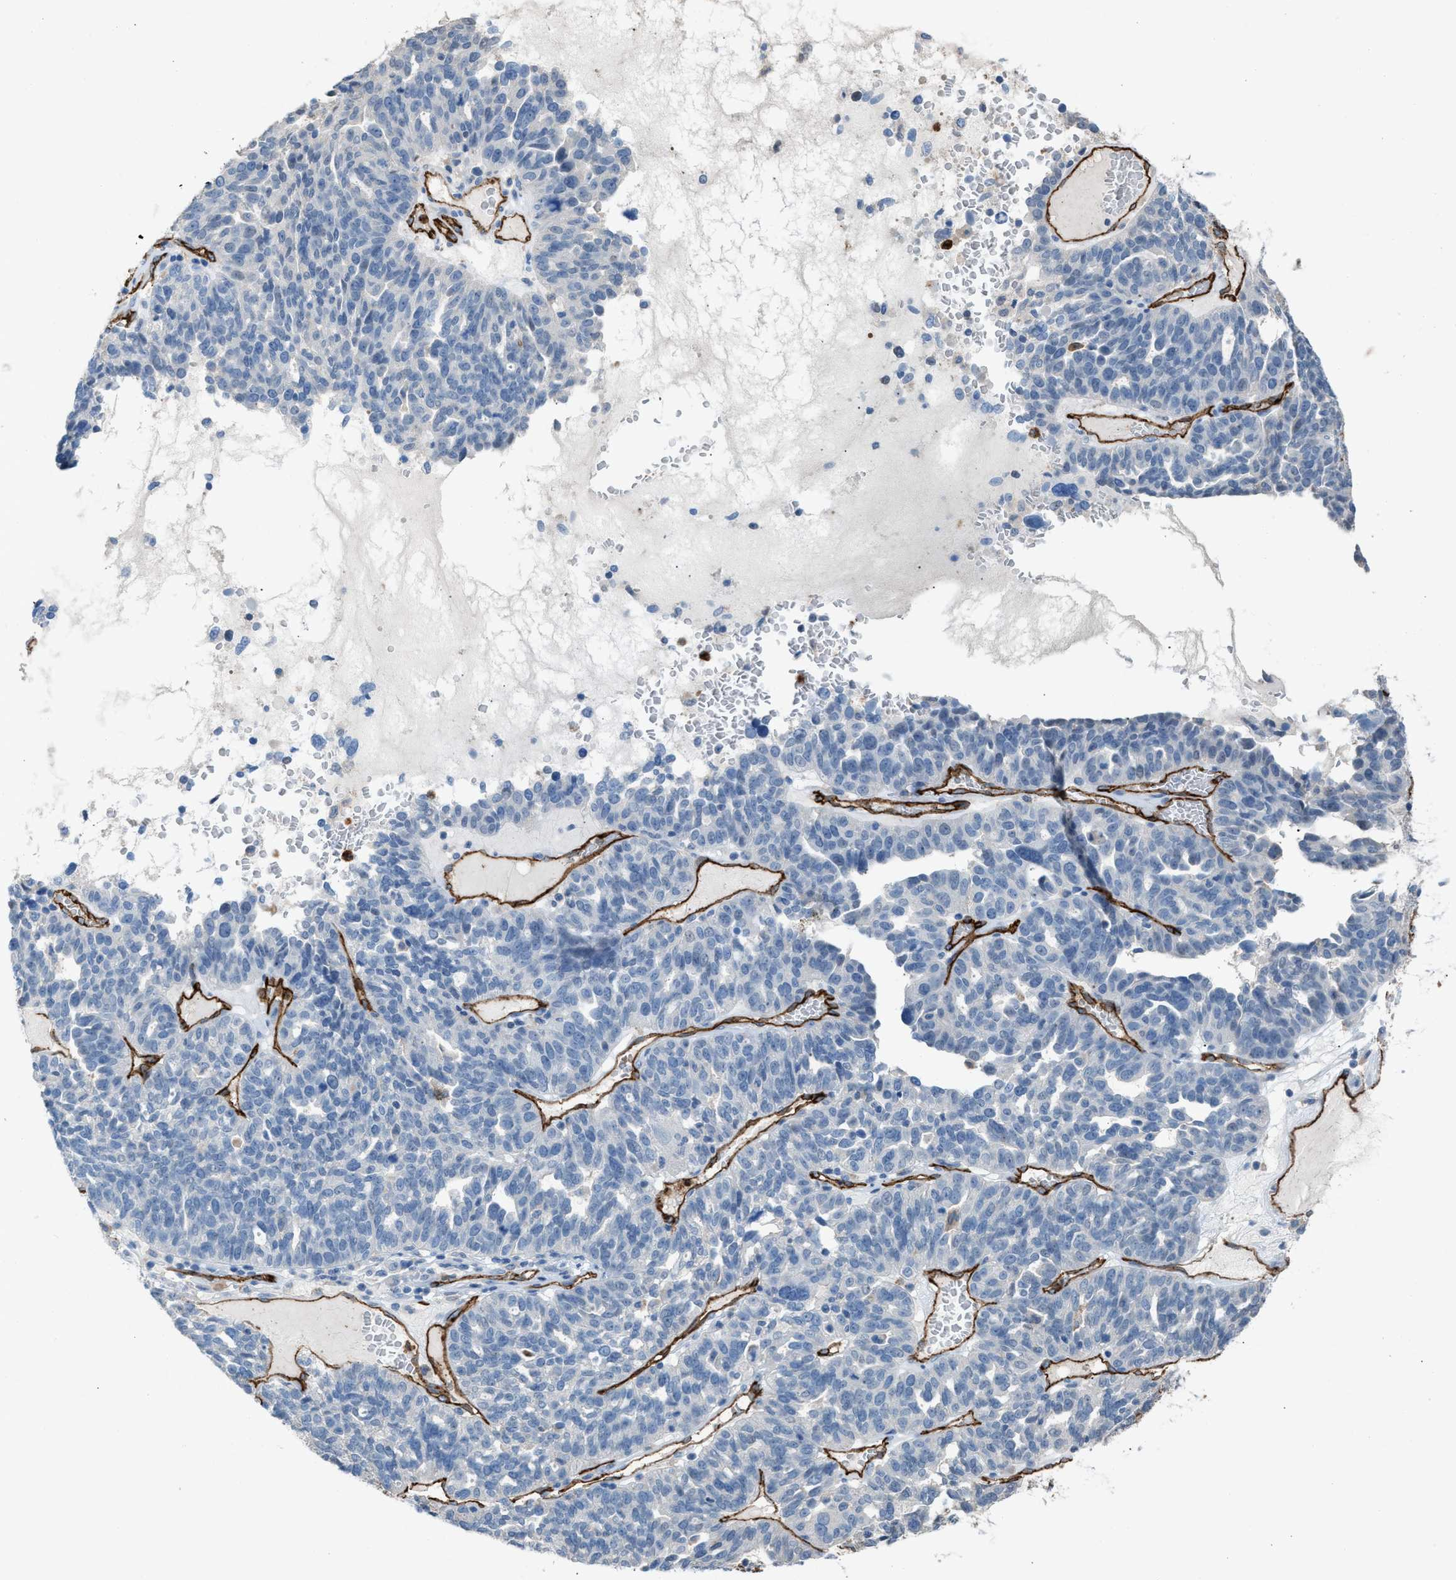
{"staining": {"intensity": "negative", "quantity": "none", "location": "none"}, "tissue": "ovarian cancer", "cell_type": "Tumor cells", "image_type": "cancer", "snomed": [{"axis": "morphology", "description": "Cystadenocarcinoma, serous, NOS"}, {"axis": "topography", "description": "Ovary"}], "caption": "High power microscopy micrograph of an IHC micrograph of ovarian serous cystadenocarcinoma, revealing no significant expression in tumor cells.", "gene": "DYSF", "patient": {"sex": "female", "age": 59}}